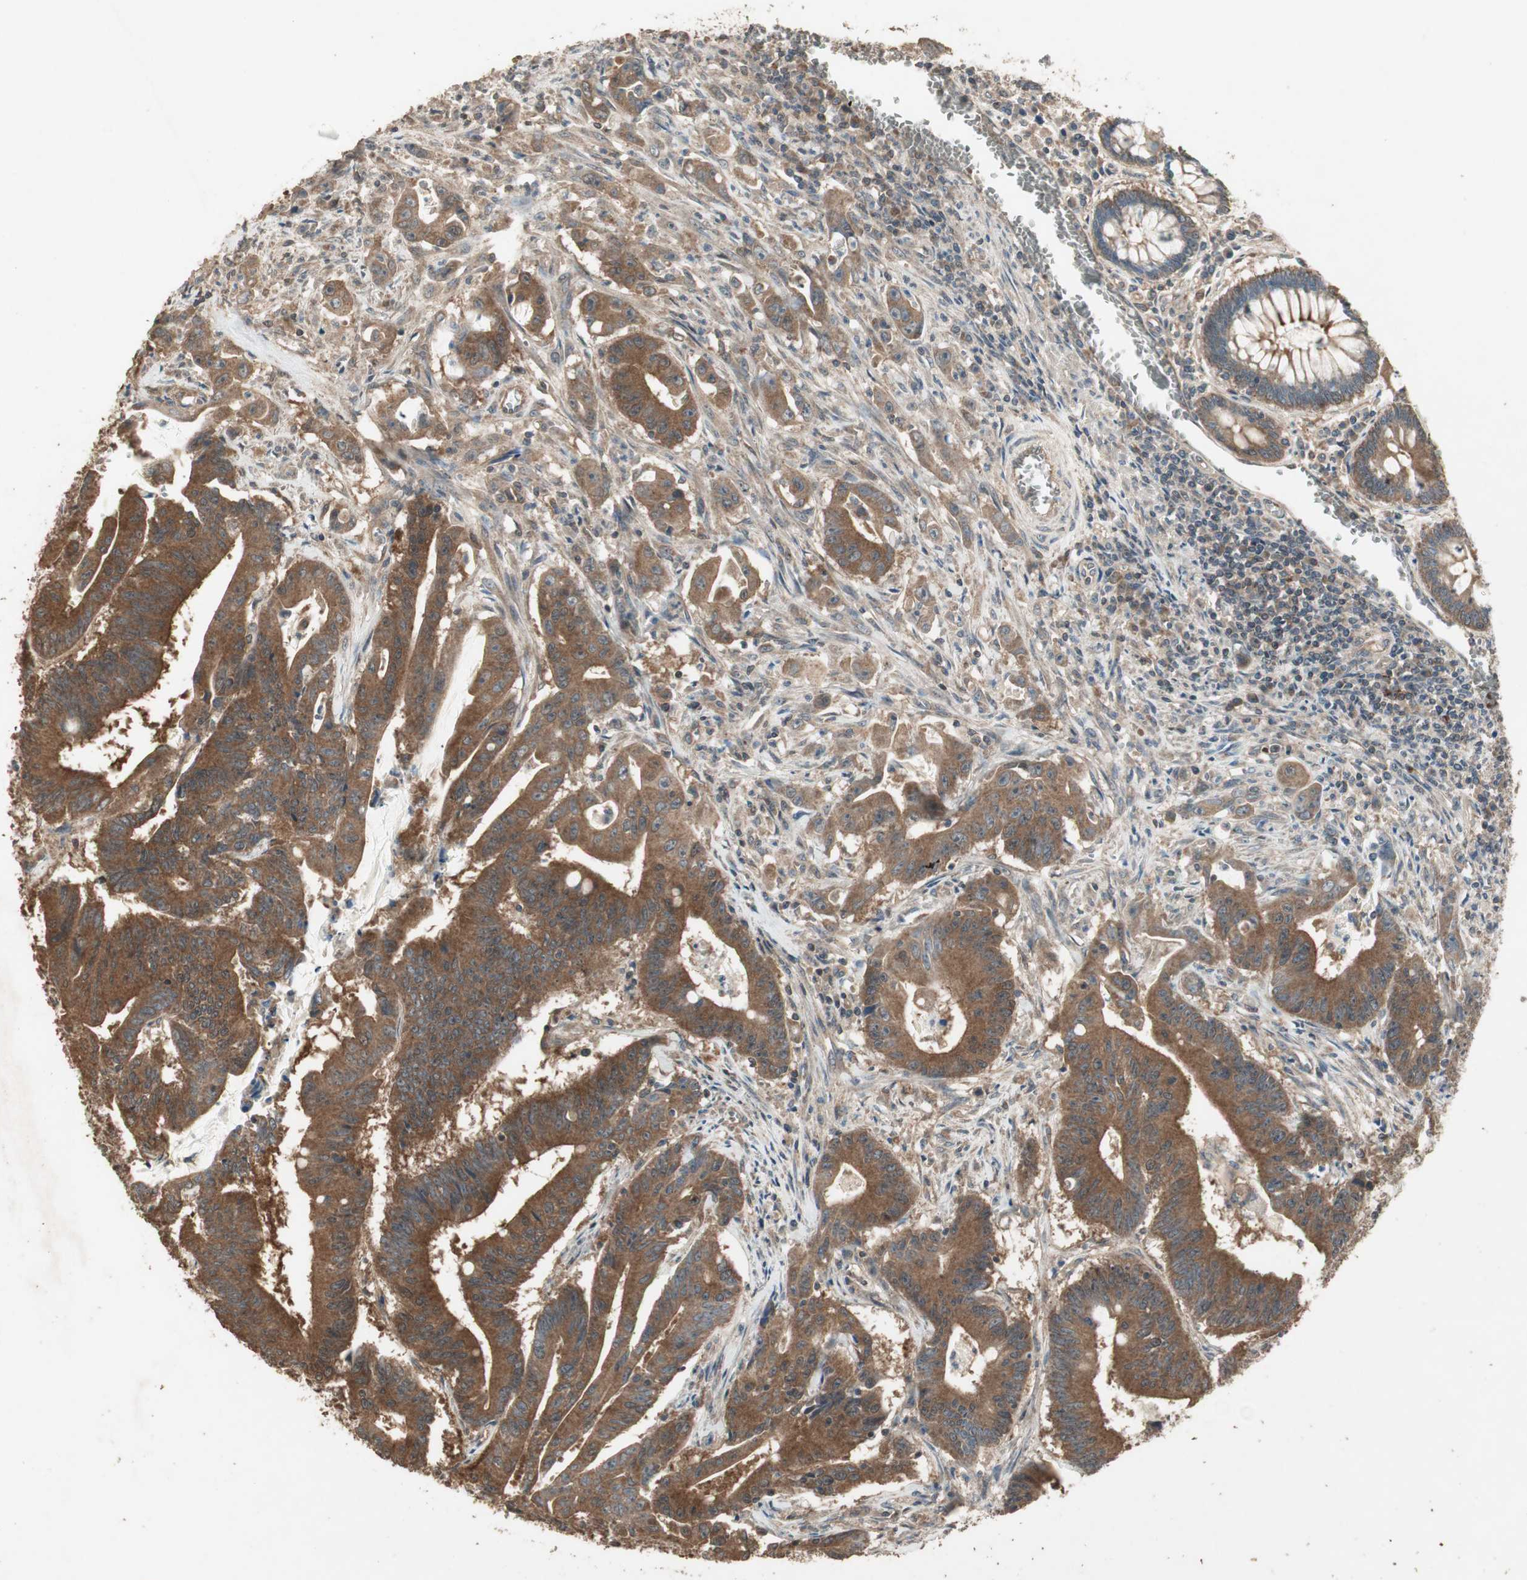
{"staining": {"intensity": "strong", "quantity": ">75%", "location": "cytoplasmic/membranous"}, "tissue": "colorectal cancer", "cell_type": "Tumor cells", "image_type": "cancer", "snomed": [{"axis": "morphology", "description": "Adenocarcinoma, NOS"}, {"axis": "topography", "description": "Colon"}], "caption": "A photomicrograph showing strong cytoplasmic/membranous expression in approximately >75% of tumor cells in colorectal adenocarcinoma, as visualized by brown immunohistochemical staining.", "gene": "UBAC1", "patient": {"sex": "male", "age": 45}}